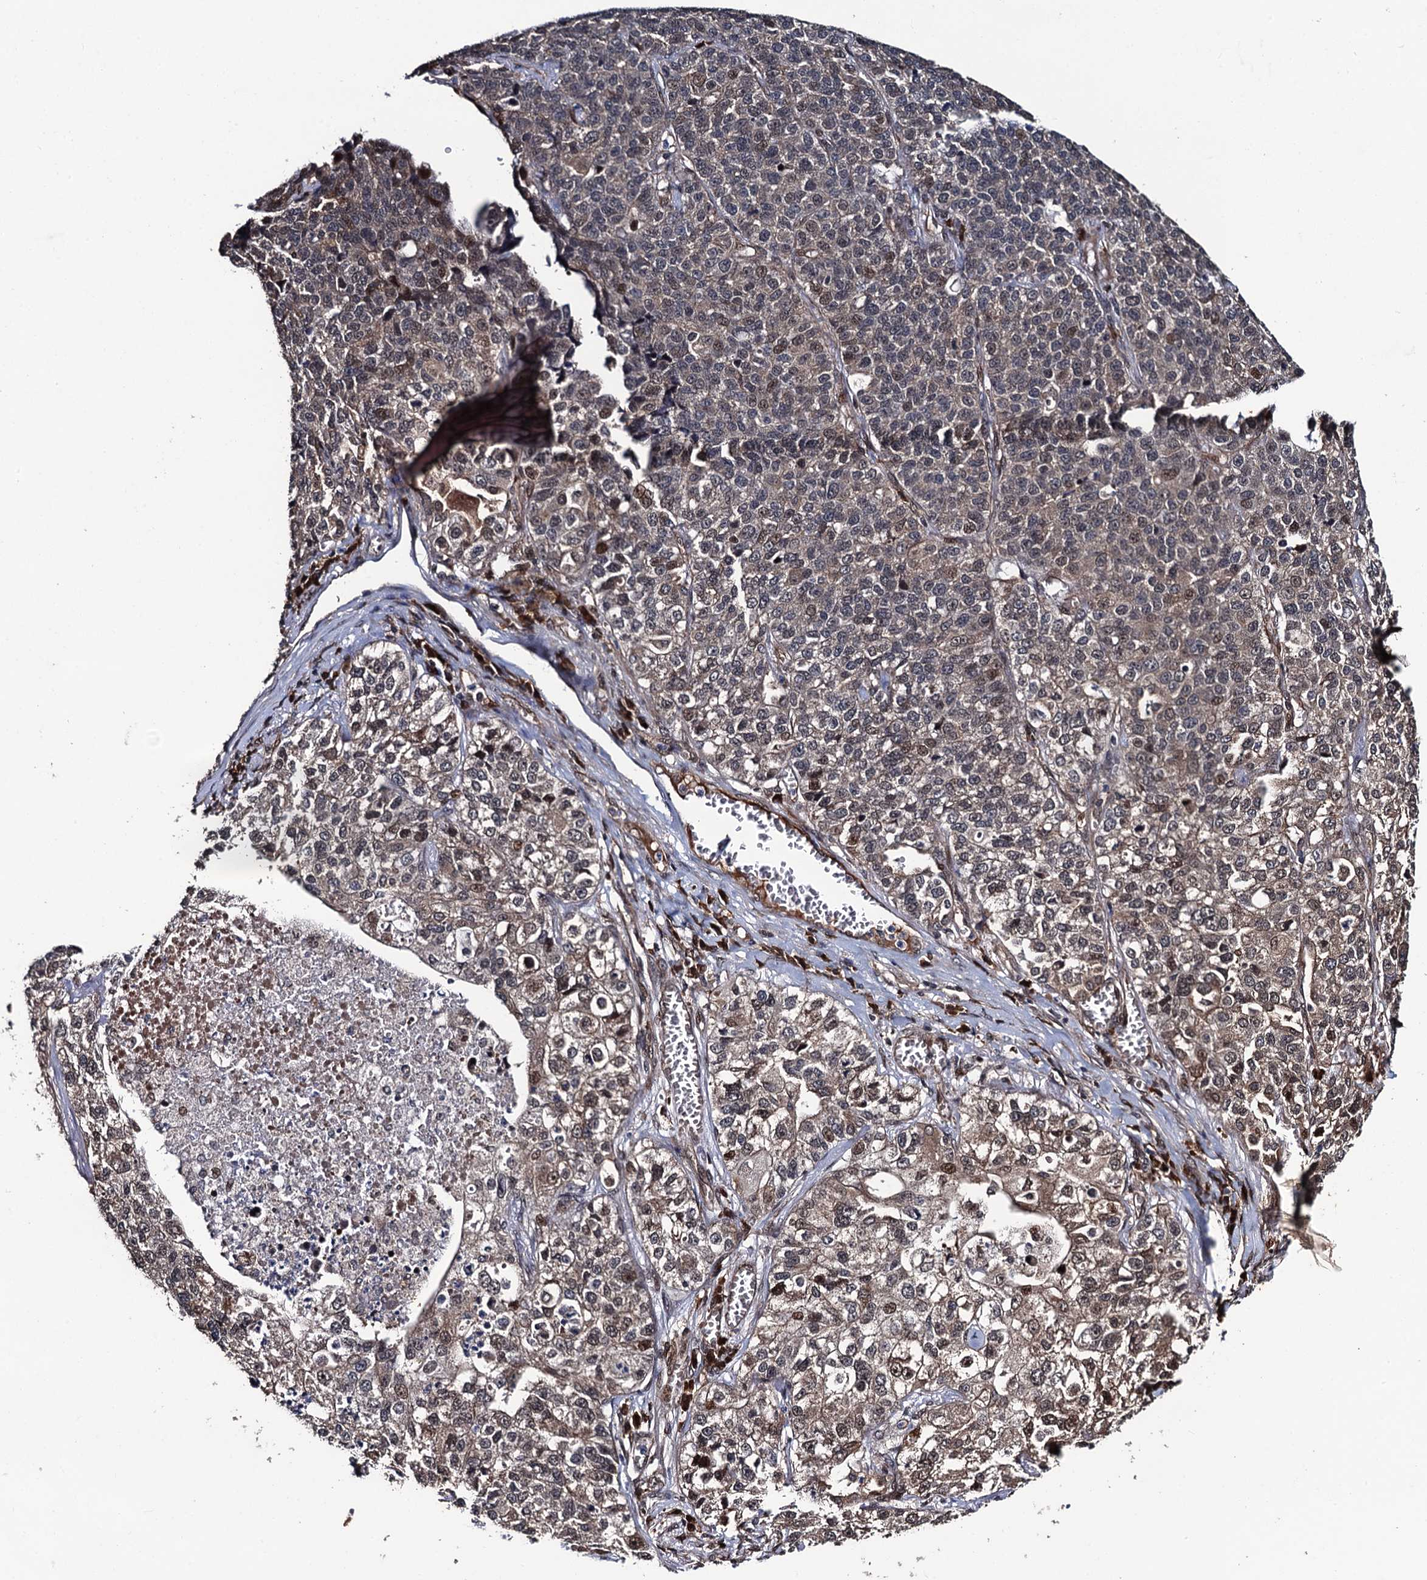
{"staining": {"intensity": "moderate", "quantity": "25%-75%", "location": "cytoplasmic/membranous,nuclear"}, "tissue": "lung cancer", "cell_type": "Tumor cells", "image_type": "cancer", "snomed": [{"axis": "morphology", "description": "Adenocarcinoma, NOS"}, {"axis": "topography", "description": "Lung"}], "caption": "Adenocarcinoma (lung) stained for a protein displays moderate cytoplasmic/membranous and nuclear positivity in tumor cells.", "gene": "CDC23", "patient": {"sex": "male", "age": 49}}